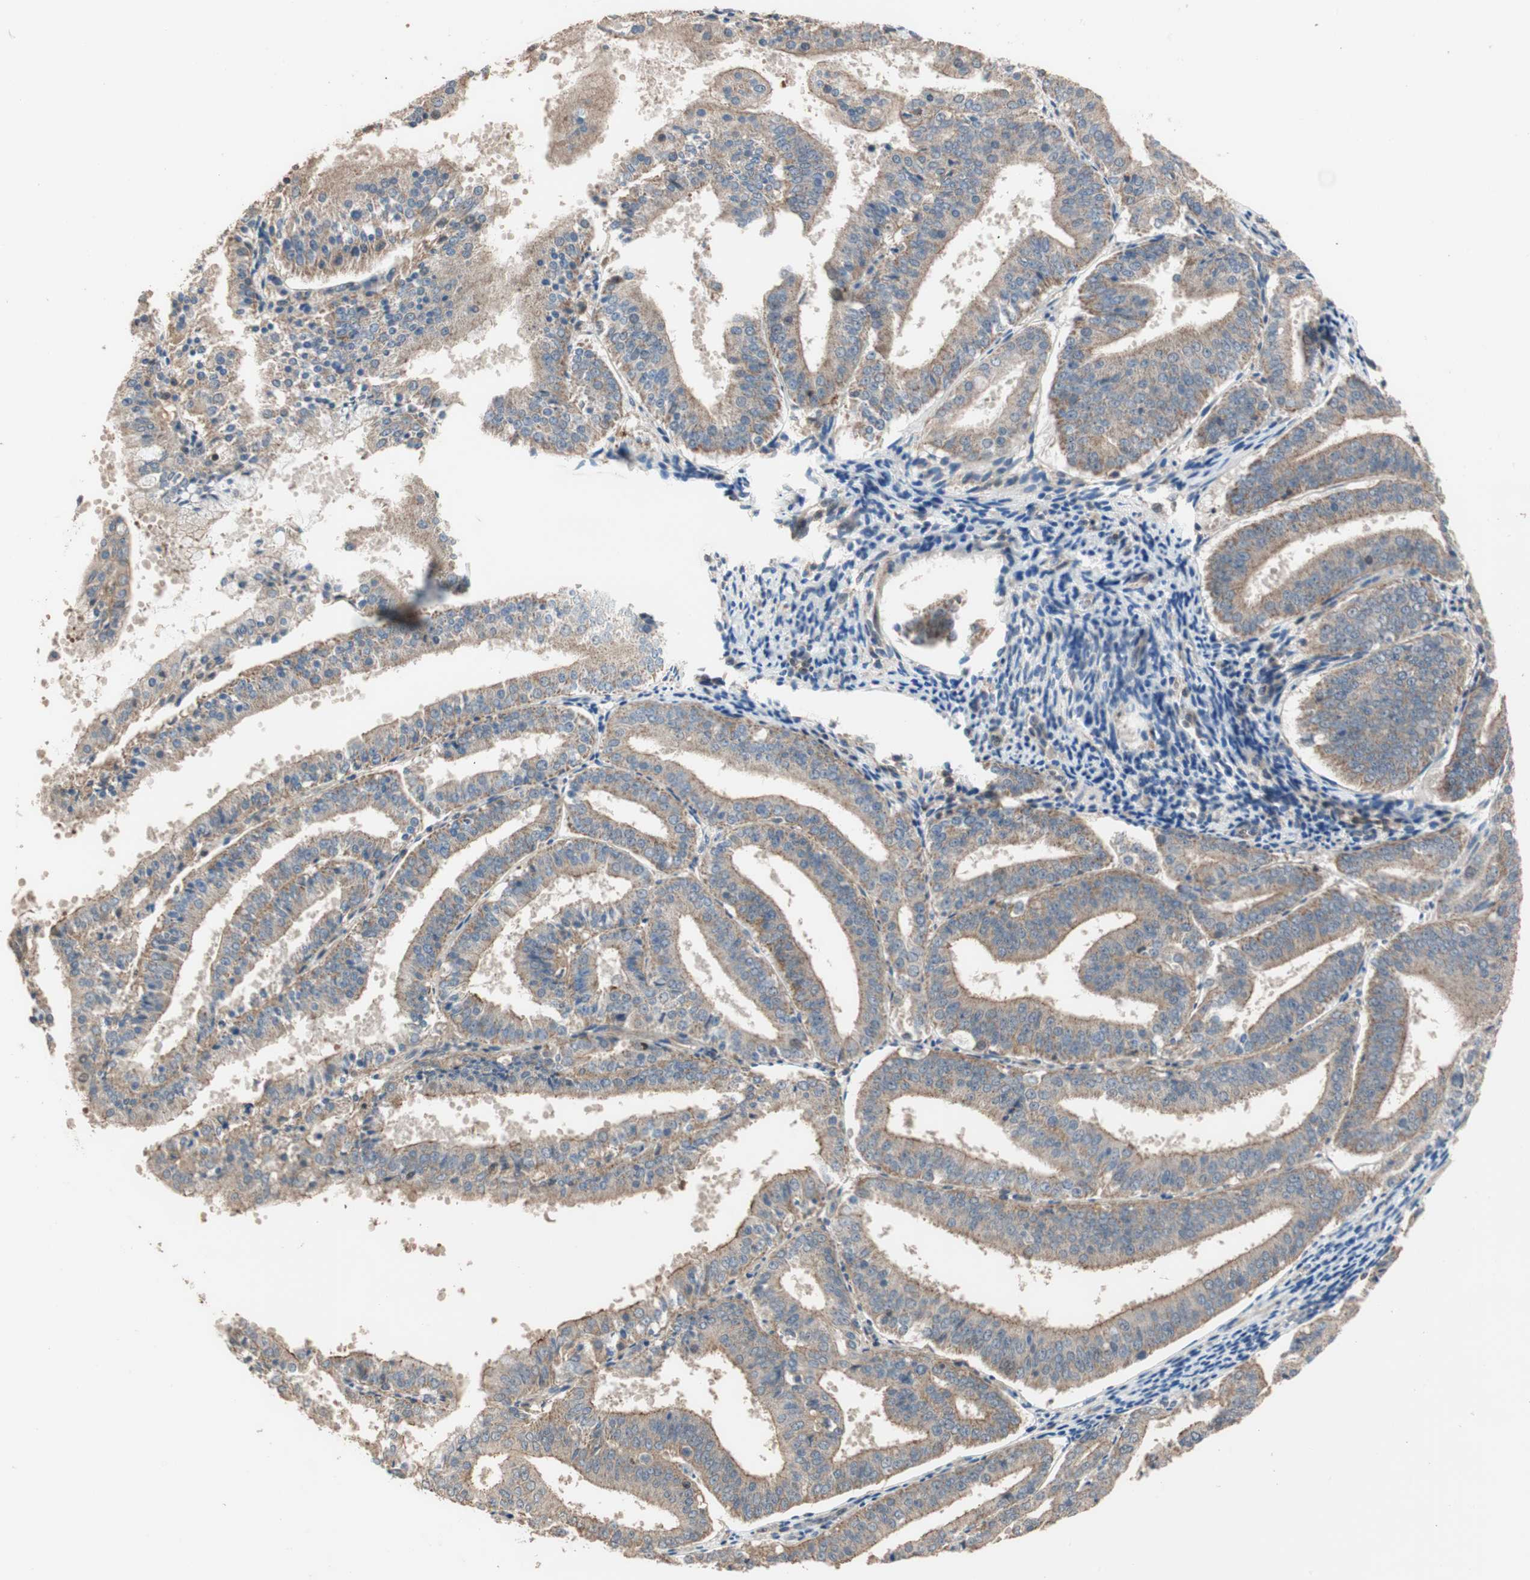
{"staining": {"intensity": "moderate", "quantity": ">75%", "location": "cytoplasmic/membranous"}, "tissue": "endometrial cancer", "cell_type": "Tumor cells", "image_type": "cancer", "snomed": [{"axis": "morphology", "description": "Adenocarcinoma, NOS"}, {"axis": "topography", "description": "Endometrium"}], "caption": "A medium amount of moderate cytoplasmic/membranous expression is seen in approximately >75% of tumor cells in endometrial cancer (adenocarcinoma) tissue.", "gene": "MAP4K2", "patient": {"sex": "female", "age": 63}}